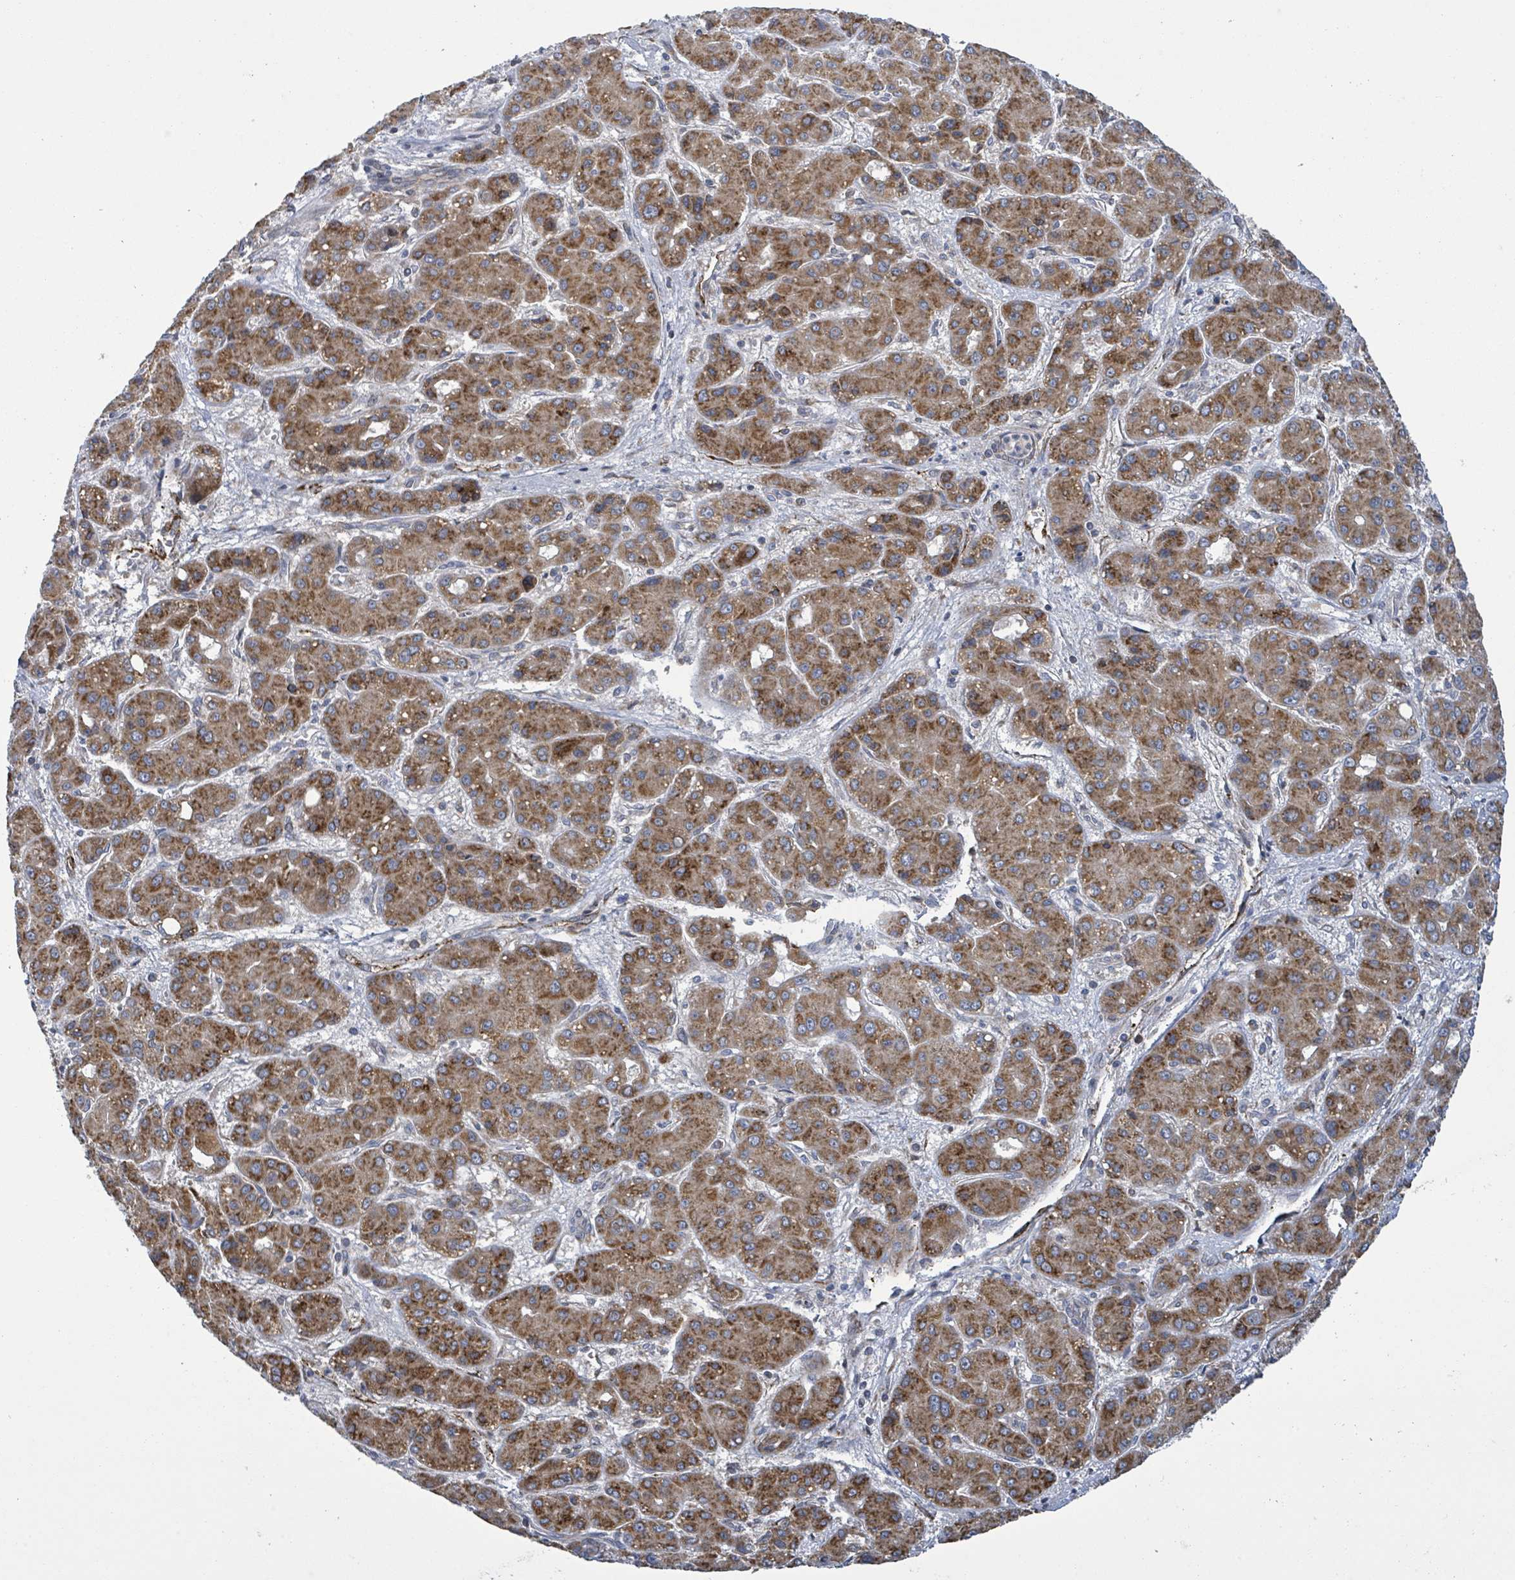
{"staining": {"intensity": "moderate", "quantity": ">75%", "location": "cytoplasmic/membranous"}, "tissue": "liver cancer", "cell_type": "Tumor cells", "image_type": "cancer", "snomed": [{"axis": "morphology", "description": "Carcinoma, Hepatocellular, NOS"}, {"axis": "topography", "description": "Liver"}], "caption": "A medium amount of moderate cytoplasmic/membranous expression is present in about >75% of tumor cells in liver cancer tissue.", "gene": "NOMO1", "patient": {"sex": "male", "age": 55}}